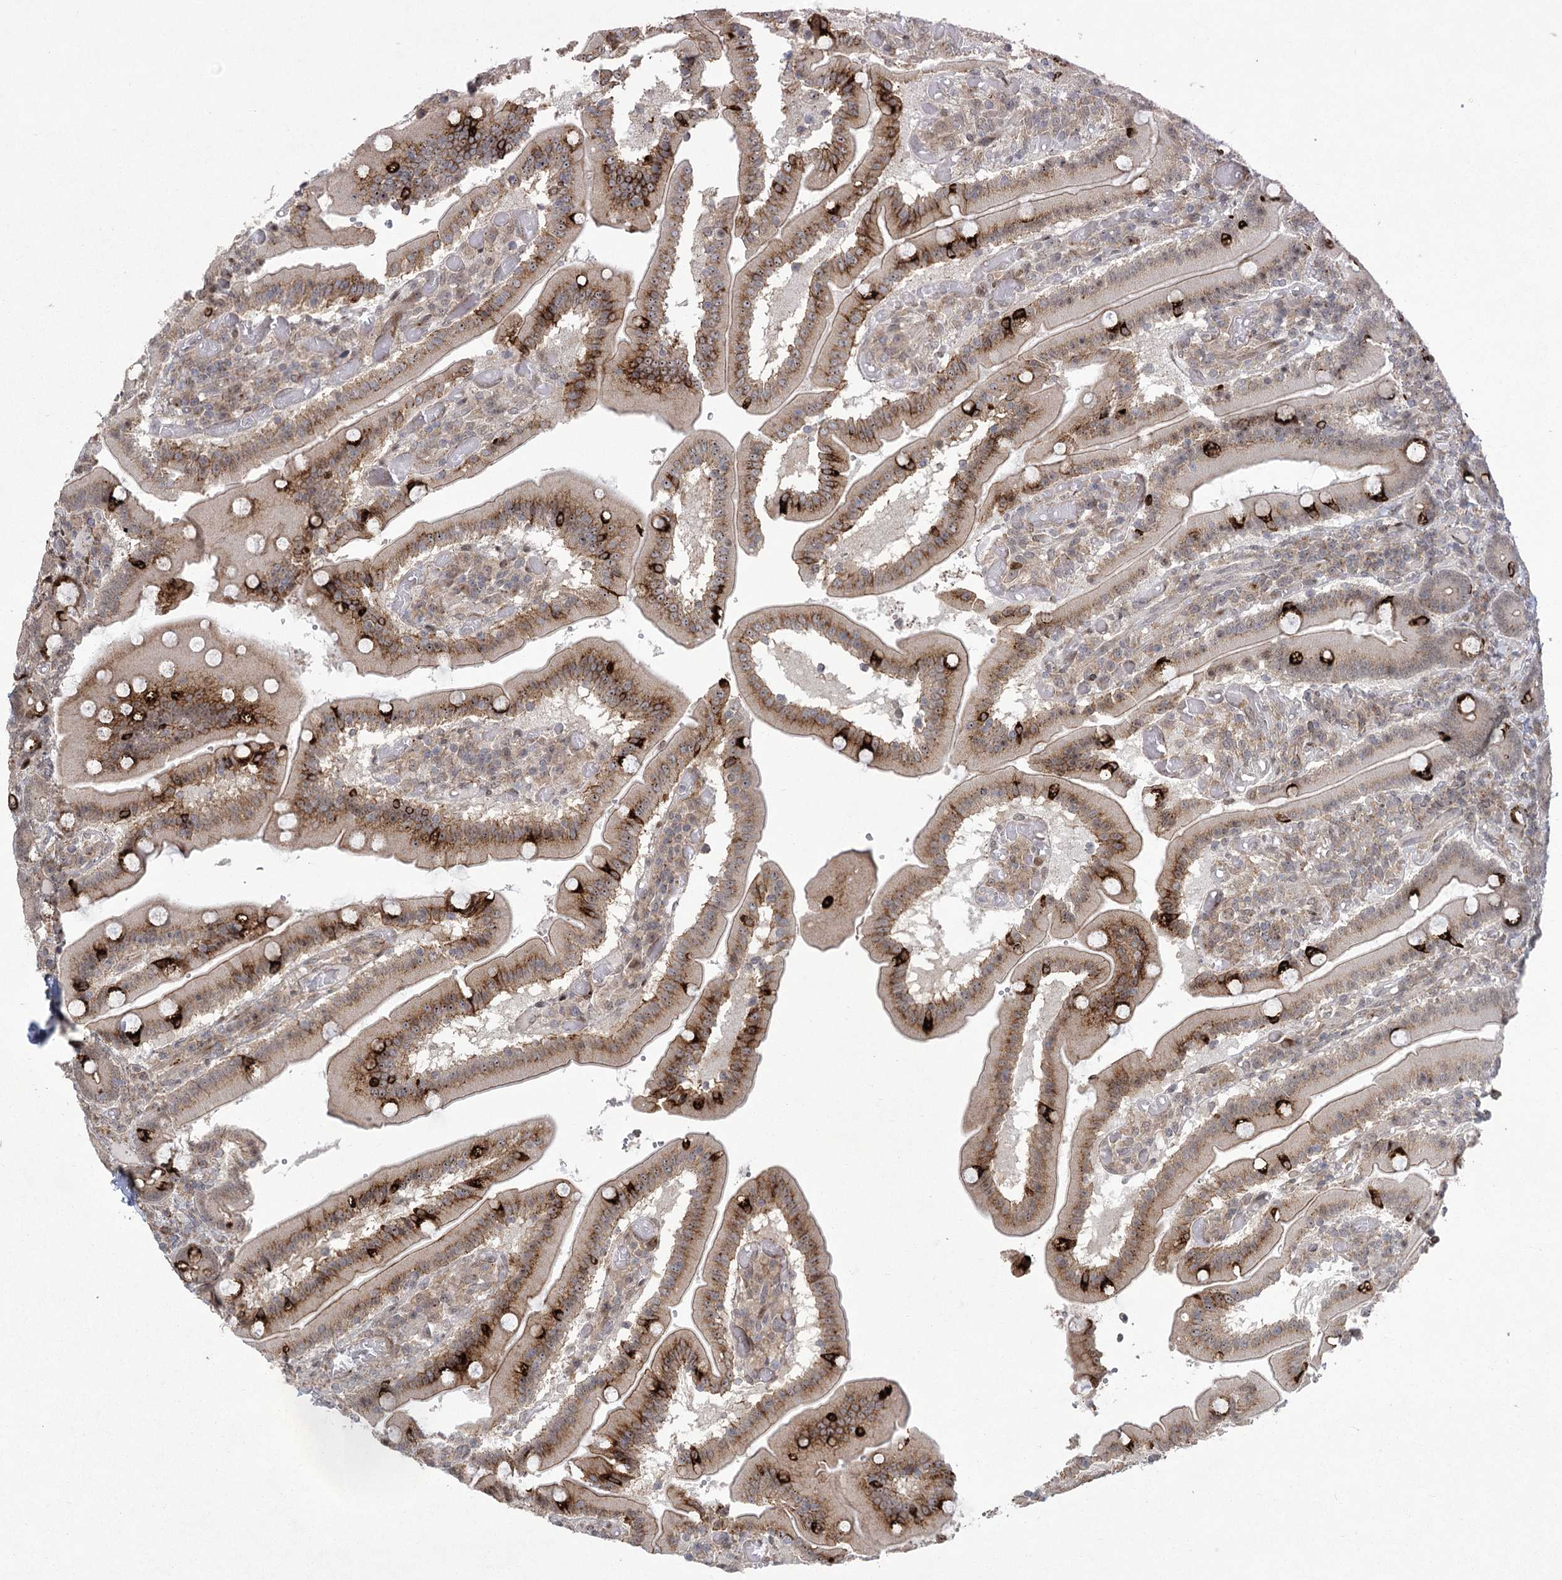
{"staining": {"intensity": "strong", "quantity": "25%-75%", "location": "cytoplasmic/membranous"}, "tissue": "duodenum", "cell_type": "Glandular cells", "image_type": "normal", "snomed": [{"axis": "morphology", "description": "Normal tissue, NOS"}, {"axis": "topography", "description": "Duodenum"}], "caption": "This micrograph shows immunohistochemistry (IHC) staining of normal duodenum, with high strong cytoplasmic/membranous staining in about 25%-75% of glandular cells.", "gene": "PARM1", "patient": {"sex": "female", "age": 62}}